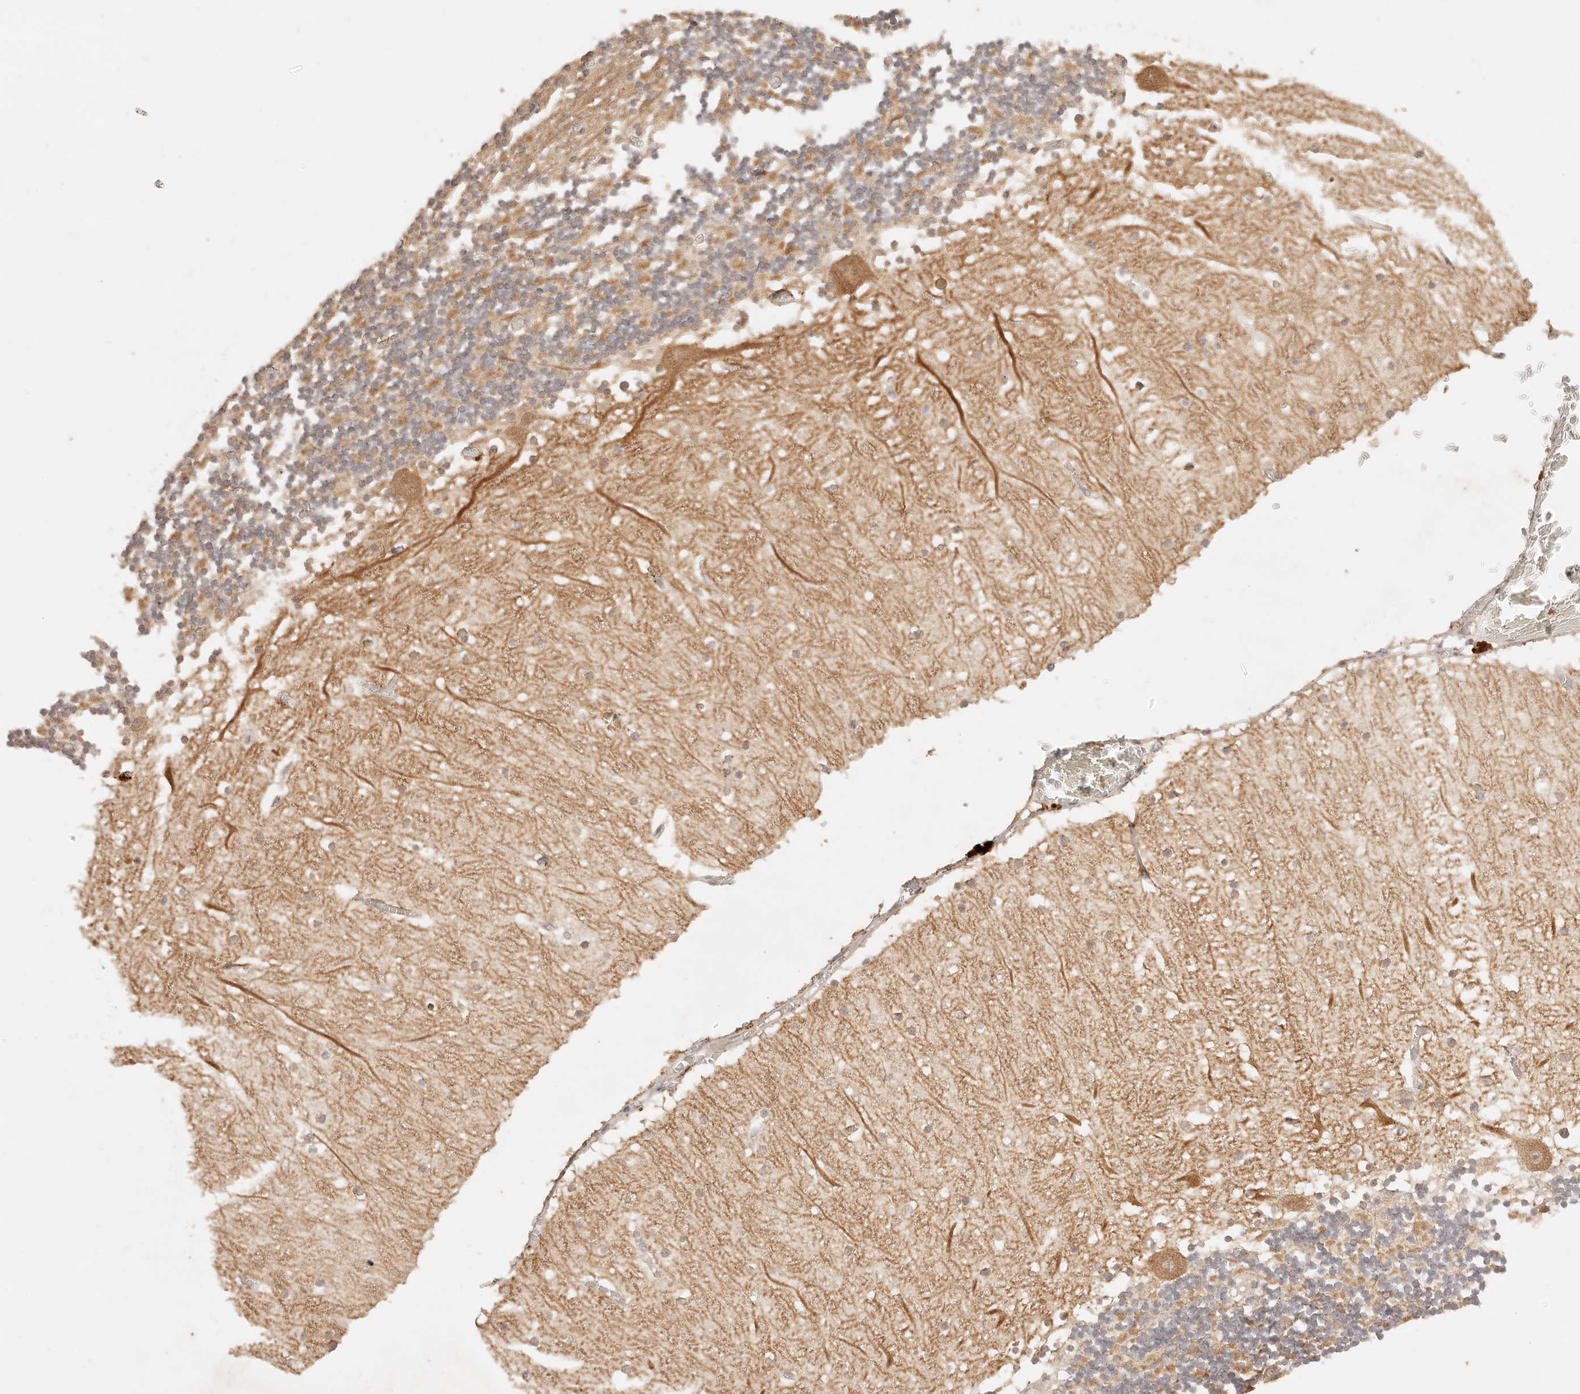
{"staining": {"intensity": "moderate", "quantity": ">75%", "location": "cytoplasmic/membranous"}, "tissue": "cerebellum", "cell_type": "Cells in granular layer", "image_type": "normal", "snomed": [{"axis": "morphology", "description": "Normal tissue, NOS"}, {"axis": "topography", "description": "Cerebellum"}], "caption": "DAB immunohistochemical staining of normal human cerebellum shows moderate cytoplasmic/membranous protein expression in approximately >75% of cells in granular layer.", "gene": "TRIM11", "patient": {"sex": "female", "age": 28}}